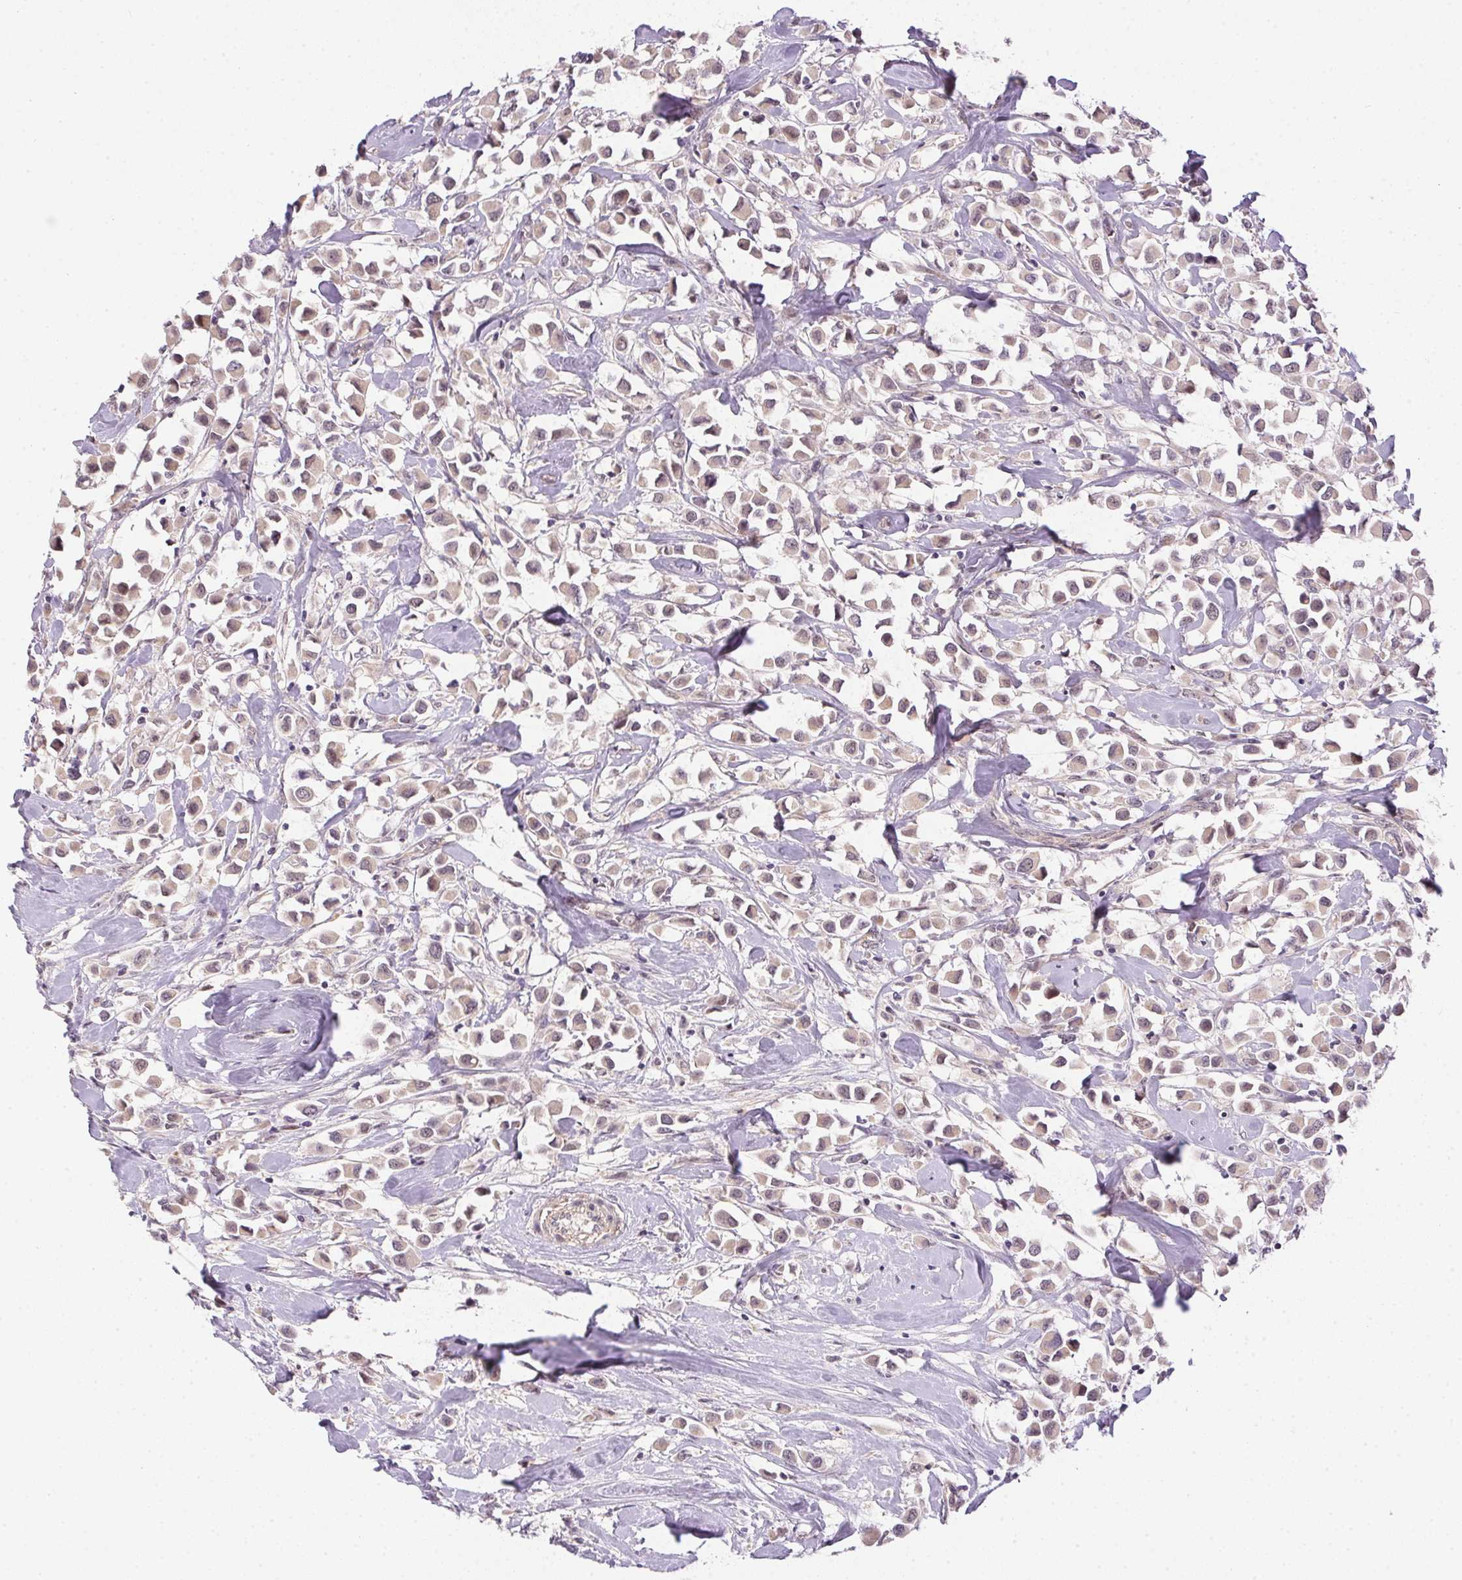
{"staining": {"intensity": "weak", "quantity": "25%-75%", "location": "cytoplasmic/membranous"}, "tissue": "breast cancer", "cell_type": "Tumor cells", "image_type": "cancer", "snomed": [{"axis": "morphology", "description": "Duct carcinoma"}, {"axis": "topography", "description": "Breast"}], "caption": "This is a micrograph of immunohistochemistry staining of infiltrating ductal carcinoma (breast), which shows weak expression in the cytoplasmic/membranous of tumor cells.", "gene": "CFAP92", "patient": {"sex": "female", "age": 61}}